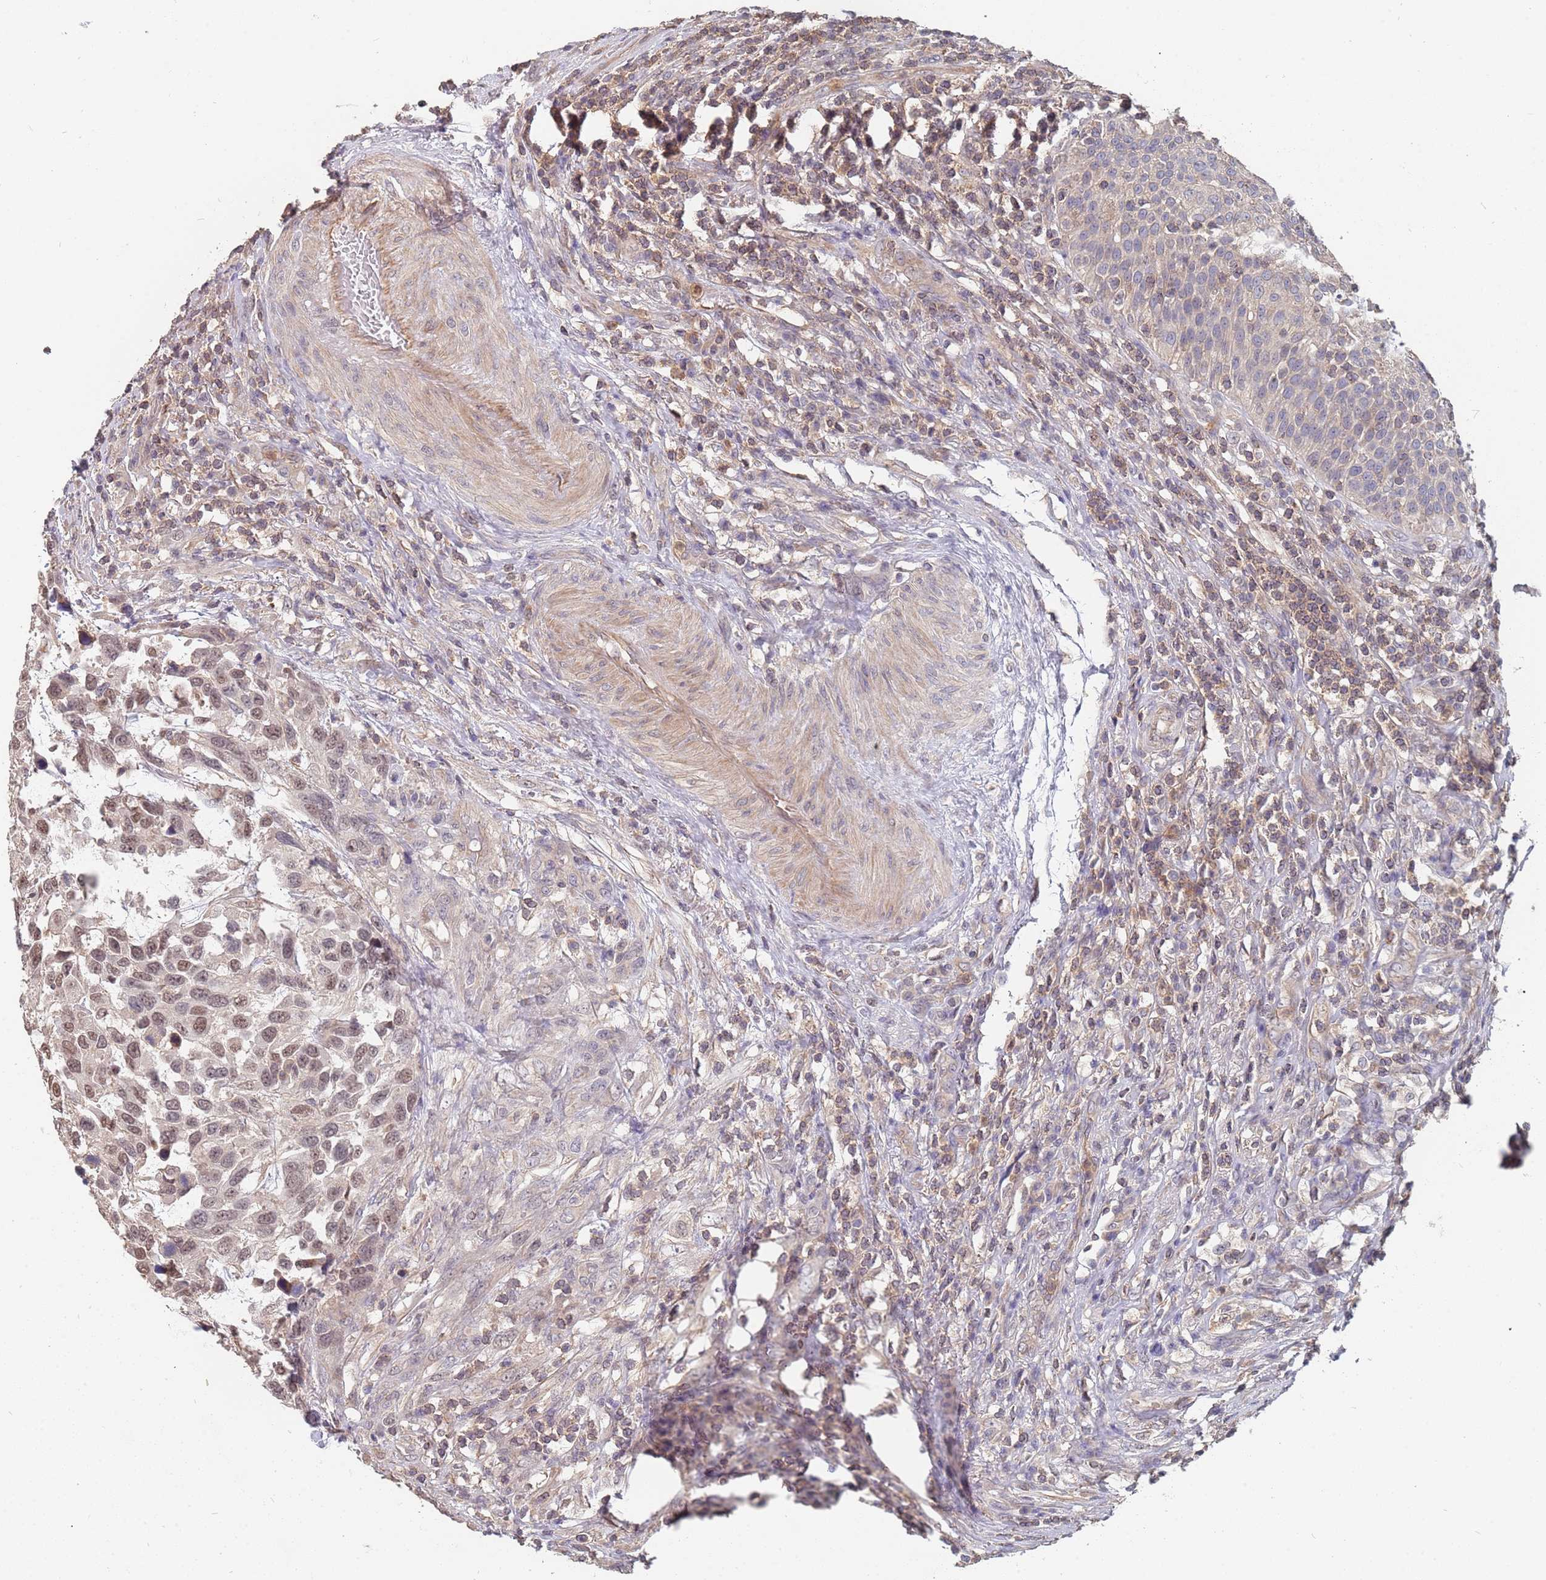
{"staining": {"intensity": "moderate", "quantity": ">75%", "location": "nuclear"}, "tissue": "urothelial cancer", "cell_type": "Tumor cells", "image_type": "cancer", "snomed": [{"axis": "morphology", "description": "Urothelial carcinoma, High grade"}, {"axis": "topography", "description": "Urinary bladder"}], "caption": "High-magnification brightfield microscopy of urothelial carcinoma (high-grade) stained with DAB (brown) and counterstained with hematoxylin (blue). tumor cells exhibit moderate nuclear positivity is seen in about>75% of cells.", "gene": "TCEANC2", "patient": {"sex": "female", "age": 70}}